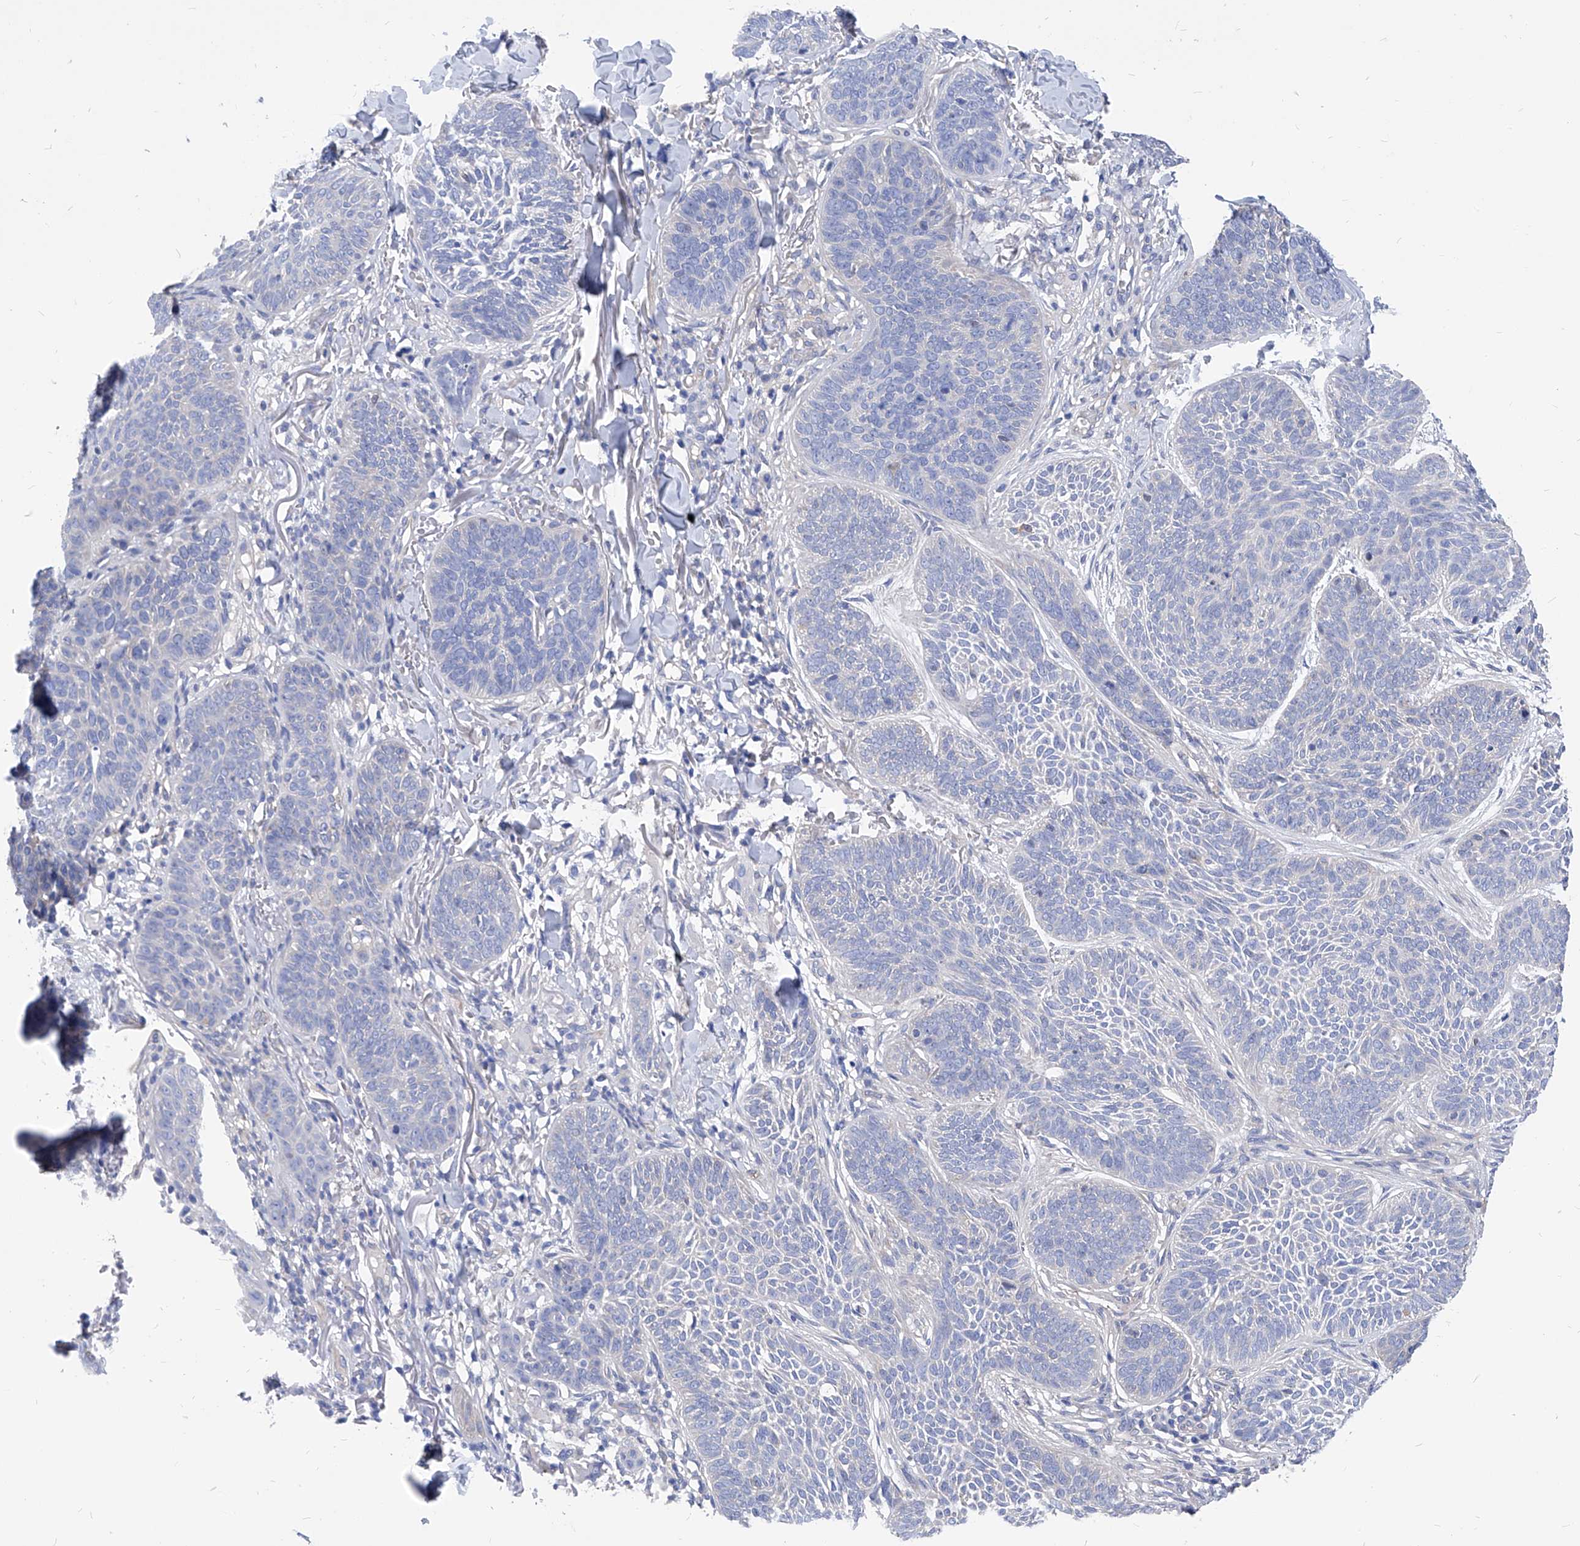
{"staining": {"intensity": "negative", "quantity": "none", "location": "none"}, "tissue": "skin cancer", "cell_type": "Tumor cells", "image_type": "cancer", "snomed": [{"axis": "morphology", "description": "Basal cell carcinoma"}, {"axis": "topography", "description": "Skin"}], "caption": "Skin cancer (basal cell carcinoma) stained for a protein using immunohistochemistry exhibits no staining tumor cells.", "gene": "XPNPEP1", "patient": {"sex": "male", "age": 85}}